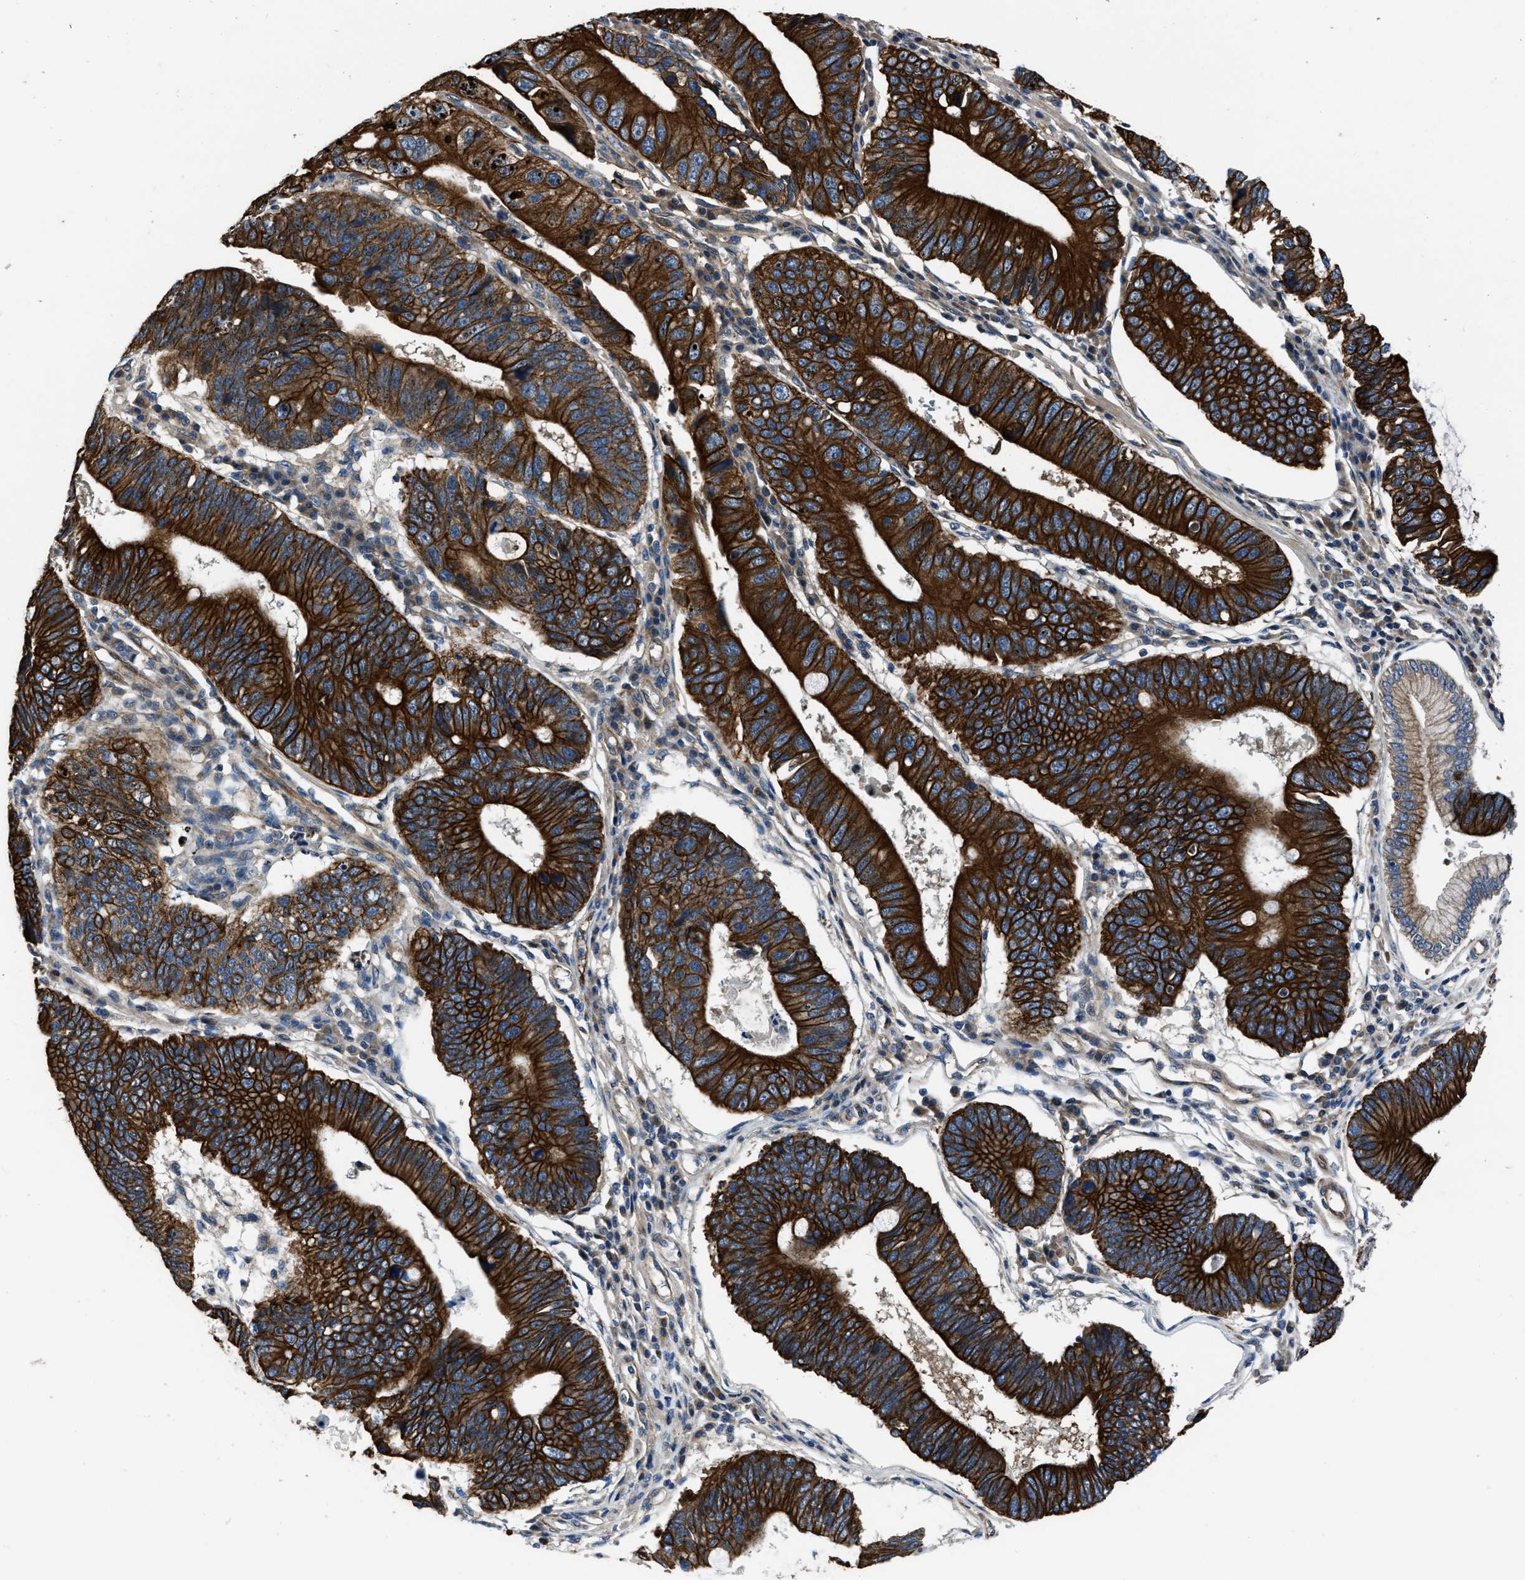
{"staining": {"intensity": "strong", "quantity": ">75%", "location": "cytoplasmic/membranous"}, "tissue": "stomach cancer", "cell_type": "Tumor cells", "image_type": "cancer", "snomed": [{"axis": "morphology", "description": "Adenocarcinoma, NOS"}, {"axis": "topography", "description": "Stomach"}], "caption": "High-power microscopy captured an immunohistochemistry micrograph of adenocarcinoma (stomach), revealing strong cytoplasmic/membranous expression in approximately >75% of tumor cells. The staining was performed using DAB (3,3'-diaminobenzidine), with brown indicating positive protein expression. Nuclei are stained blue with hematoxylin.", "gene": "ERC1", "patient": {"sex": "male", "age": 59}}